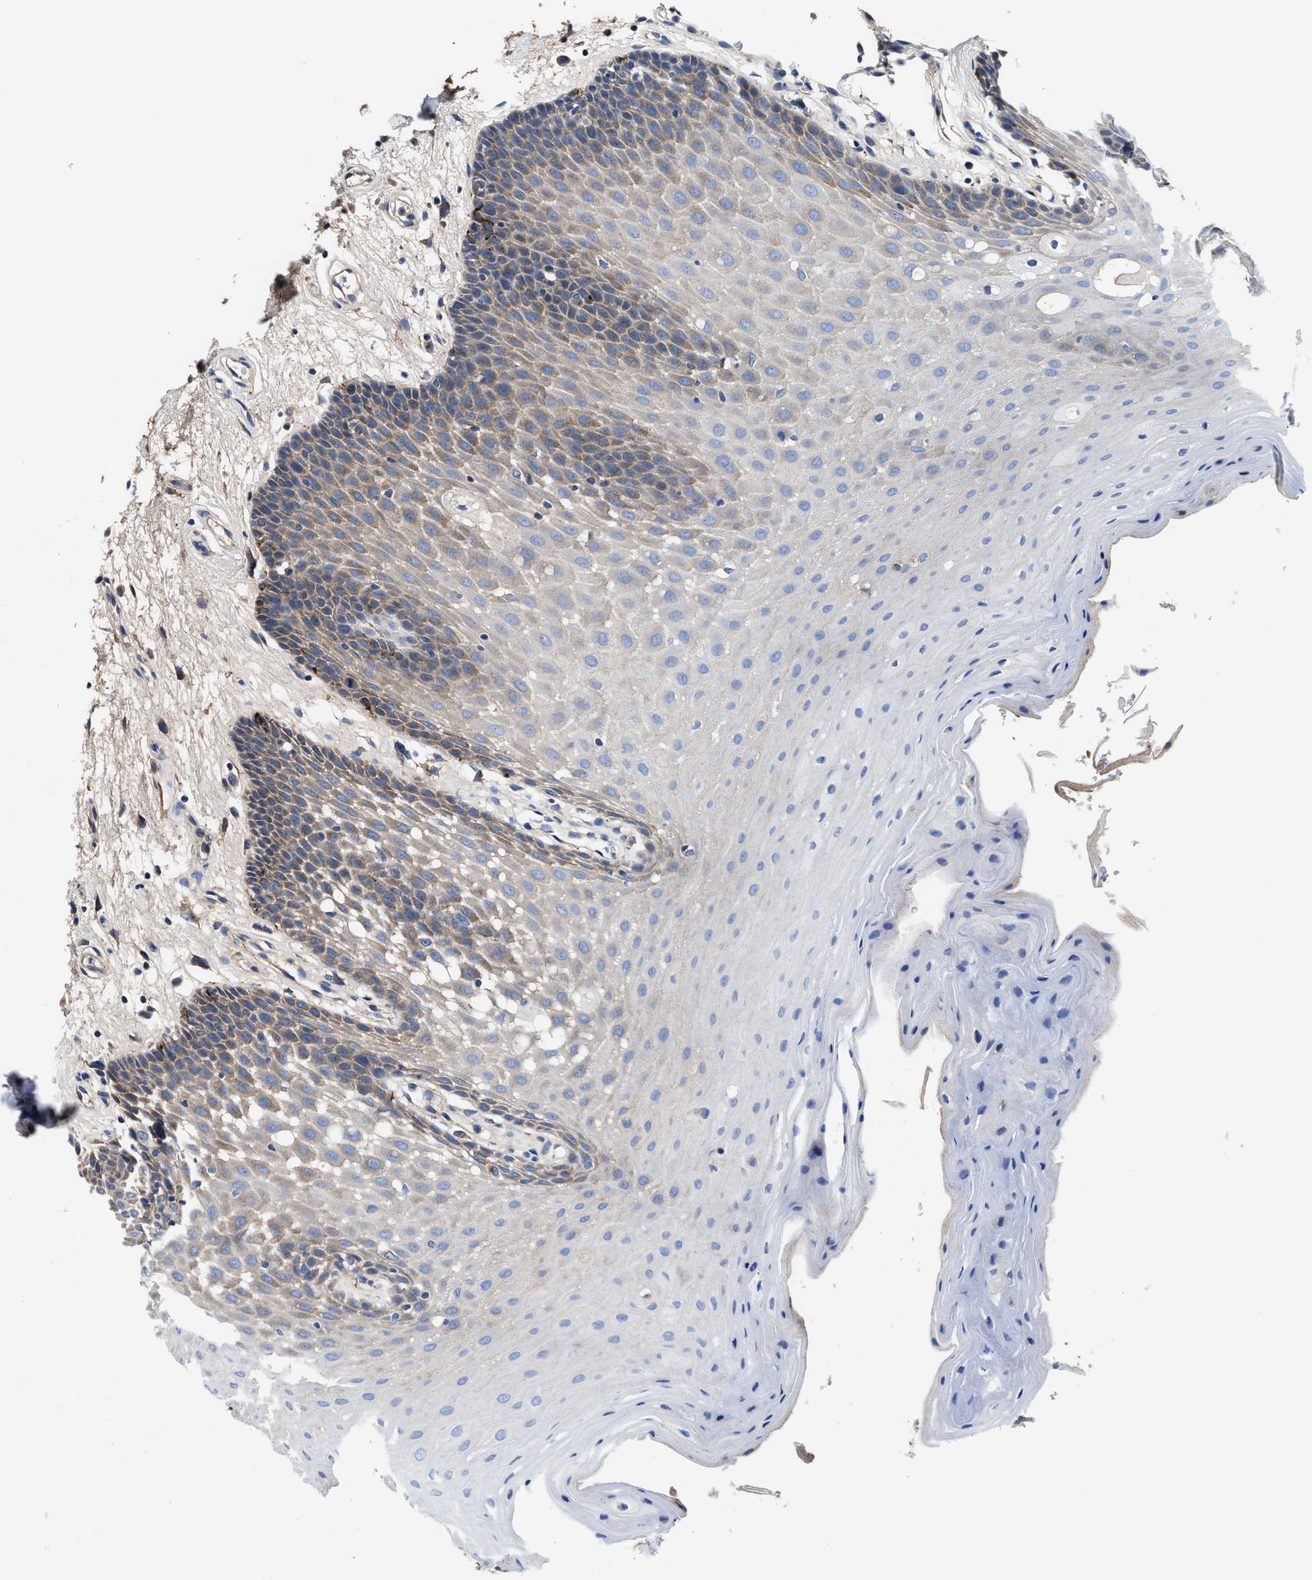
{"staining": {"intensity": "moderate", "quantity": "<25%", "location": "cytoplasmic/membranous"}, "tissue": "oral mucosa", "cell_type": "Squamous epithelial cells", "image_type": "normal", "snomed": [{"axis": "morphology", "description": "Normal tissue, NOS"}, {"axis": "morphology", "description": "Squamous cell carcinoma, NOS"}, {"axis": "topography", "description": "Oral tissue"}, {"axis": "topography", "description": "Head-Neck"}], "caption": "IHC staining of unremarkable oral mucosa, which reveals low levels of moderate cytoplasmic/membranous positivity in about <25% of squamous epithelial cells indicating moderate cytoplasmic/membranous protein staining. The staining was performed using DAB (brown) for protein detection and nuclei were counterstained in hematoxylin (blue).", "gene": "TMEM30A", "patient": {"sex": "male", "age": 71}}